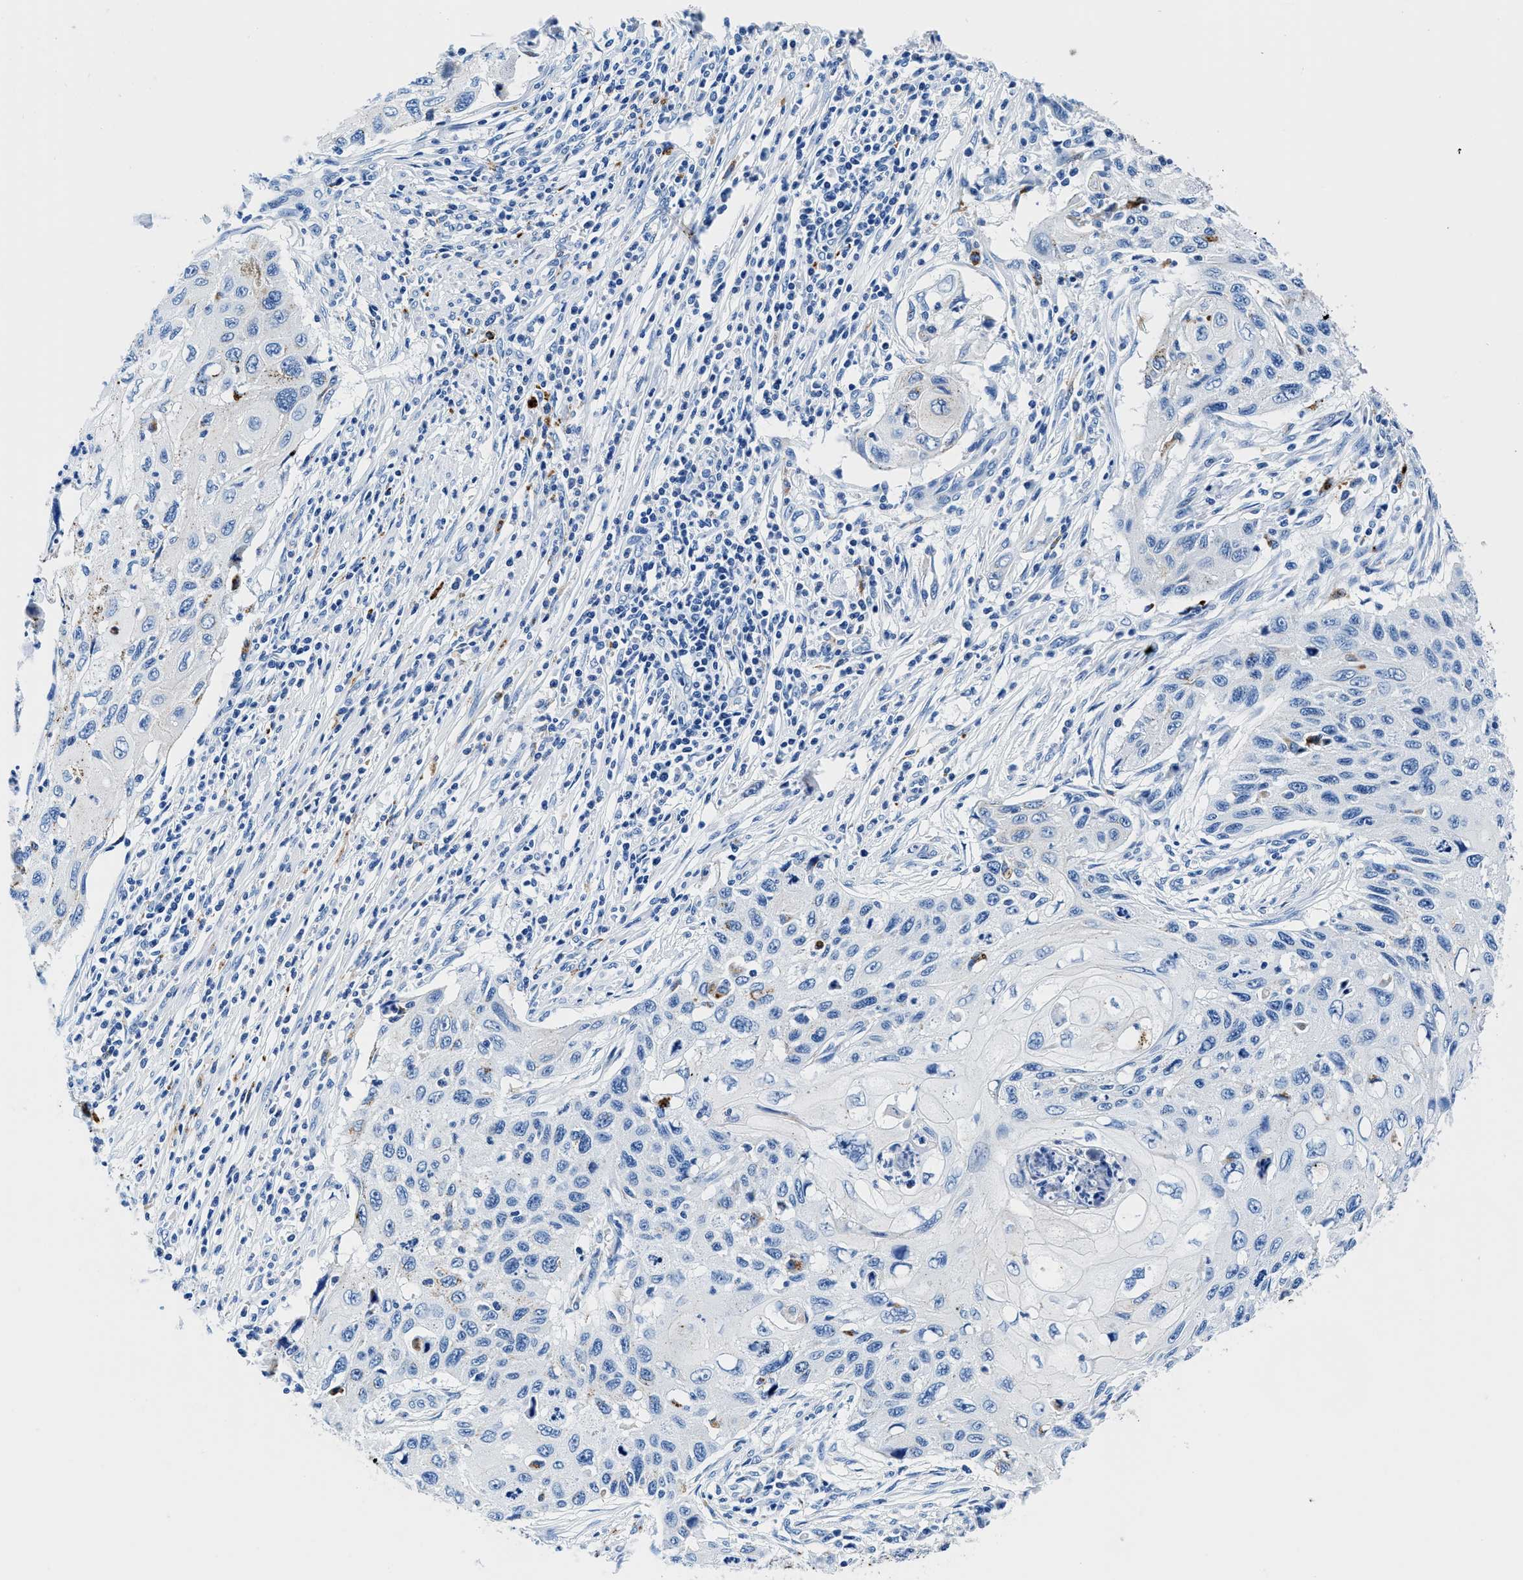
{"staining": {"intensity": "negative", "quantity": "none", "location": "none"}, "tissue": "cervical cancer", "cell_type": "Tumor cells", "image_type": "cancer", "snomed": [{"axis": "morphology", "description": "Squamous cell carcinoma, NOS"}, {"axis": "topography", "description": "Cervix"}], "caption": "High power microscopy image of an IHC image of cervical cancer (squamous cell carcinoma), revealing no significant expression in tumor cells. The staining is performed using DAB (3,3'-diaminobenzidine) brown chromogen with nuclei counter-stained in using hematoxylin.", "gene": "OR14K1", "patient": {"sex": "female", "age": 70}}